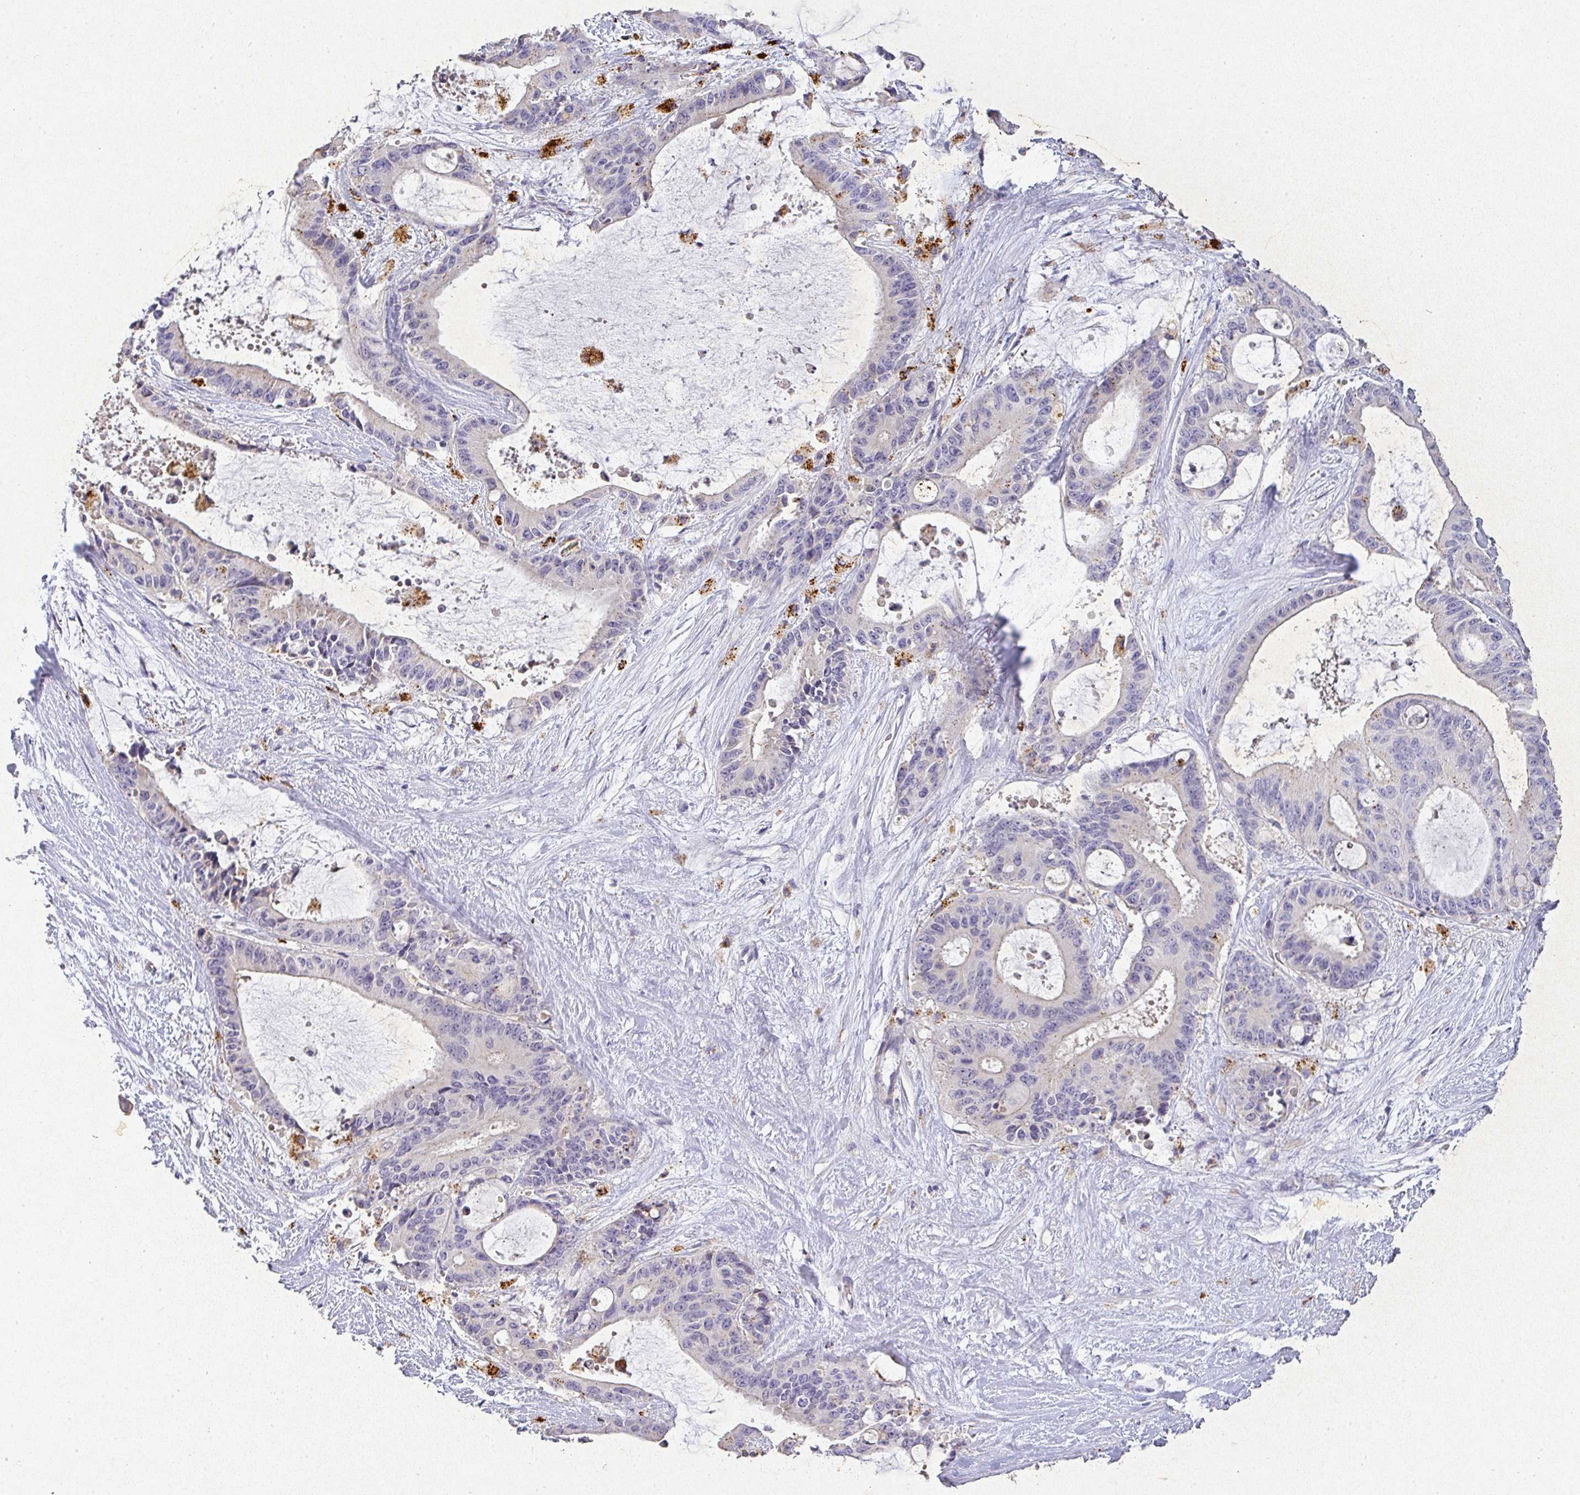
{"staining": {"intensity": "negative", "quantity": "none", "location": "none"}, "tissue": "liver cancer", "cell_type": "Tumor cells", "image_type": "cancer", "snomed": [{"axis": "morphology", "description": "Normal tissue, NOS"}, {"axis": "morphology", "description": "Cholangiocarcinoma"}, {"axis": "topography", "description": "Liver"}, {"axis": "topography", "description": "Peripheral nerve tissue"}], "caption": "Immunohistochemistry of liver cancer (cholangiocarcinoma) demonstrates no positivity in tumor cells.", "gene": "RPS2", "patient": {"sex": "female", "age": 73}}